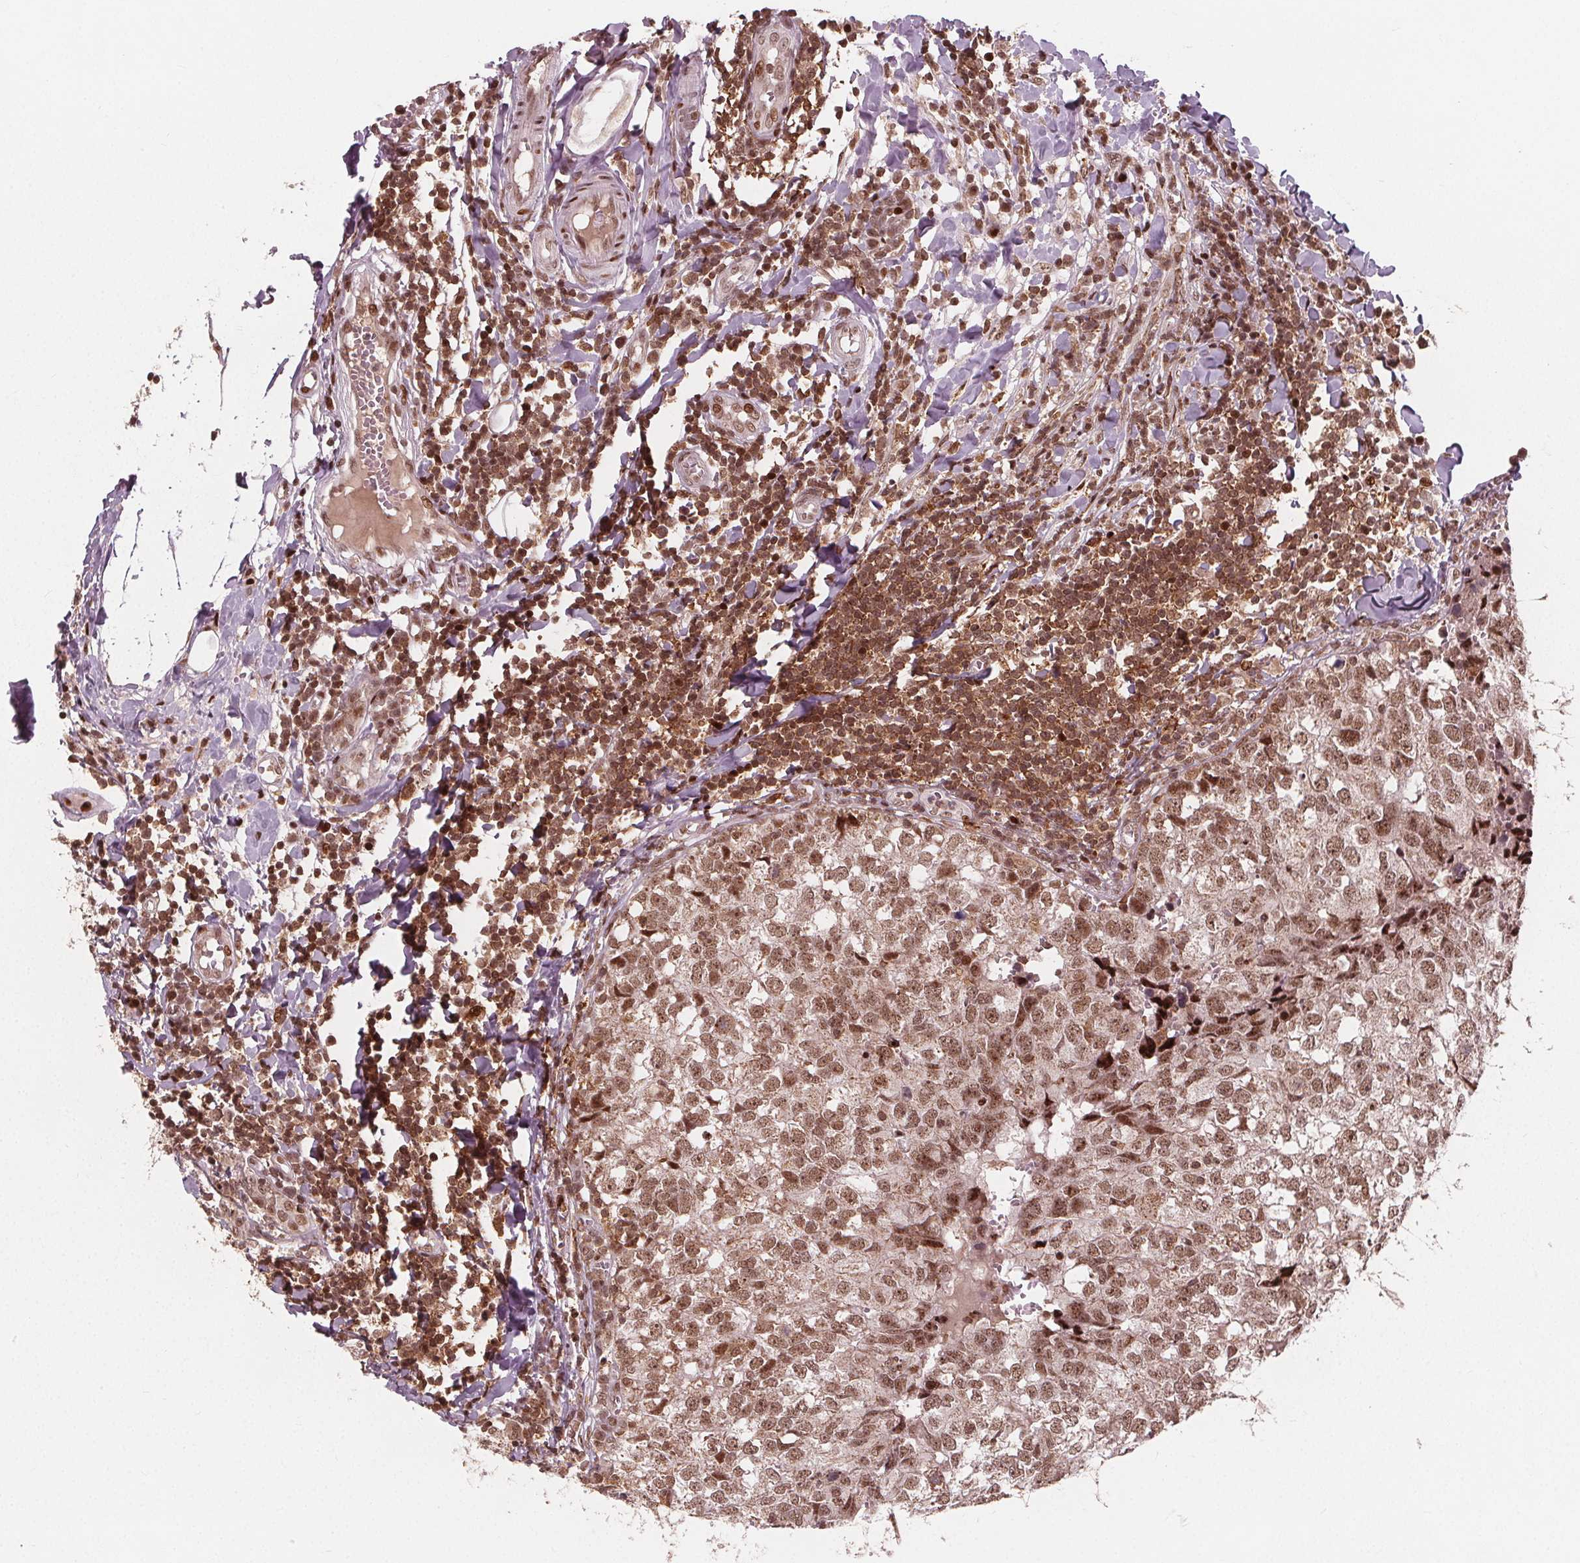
{"staining": {"intensity": "moderate", "quantity": ">75%", "location": "cytoplasmic/membranous,nuclear"}, "tissue": "breast cancer", "cell_type": "Tumor cells", "image_type": "cancer", "snomed": [{"axis": "morphology", "description": "Duct carcinoma"}, {"axis": "topography", "description": "Breast"}], "caption": "DAB (3,3'-diaminobenzidine) immunohistochemical staining of human intraductal carcinoma (breast) reveals moderate cytoplasmic/membranous and nuclear protein expression in approximately >75% of tumor cells. Using DAB (3,3'-diaminobenzidine) (brown) and hematoxylin (blue) stains, captured at high magnification using brightfield microscopy.", "gene": "SNRNP35", "patient": {"sex": "female", "age": 30}}